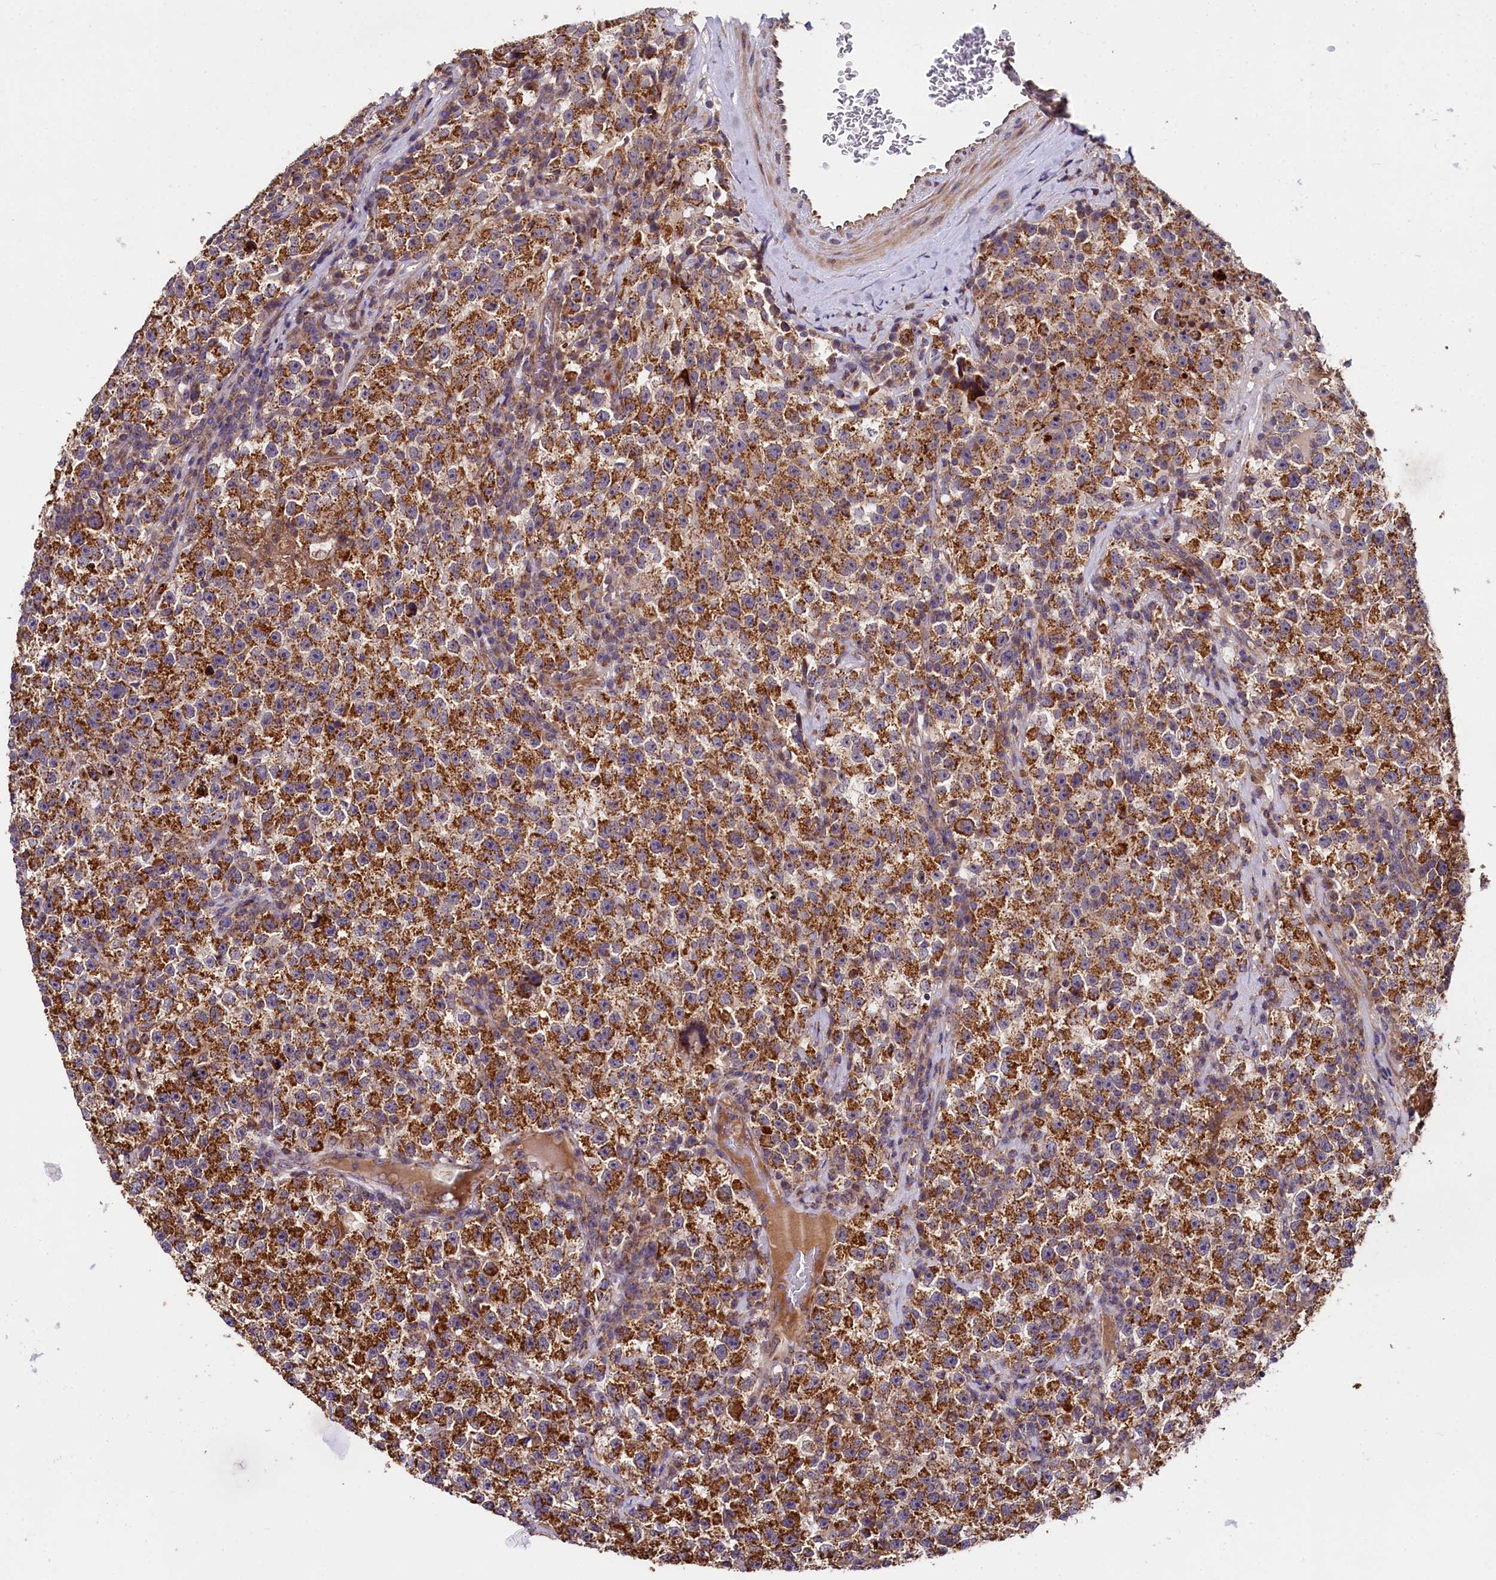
{"staining": {"intensity": "strong", "quantity": ">75%", "location": "cytoplasmic/membranous"}, "tissue": "testis cancer", "cell_type": "Tumor cells", "image_type": "cancer", "snomed": [{"axis": "morphology", "description": "Seminoma, NOS"}, {"axis": "topography", "description": "Testis"}], "caption": "Strong cytoplasmic/membranous positivity for a protein is present in approximately >75% of tumor cells of testis cancer (seminoma) using immunohistochemistry.", "gene": "SPRYD3", "patient": {"sex": "male", "age": 22}}